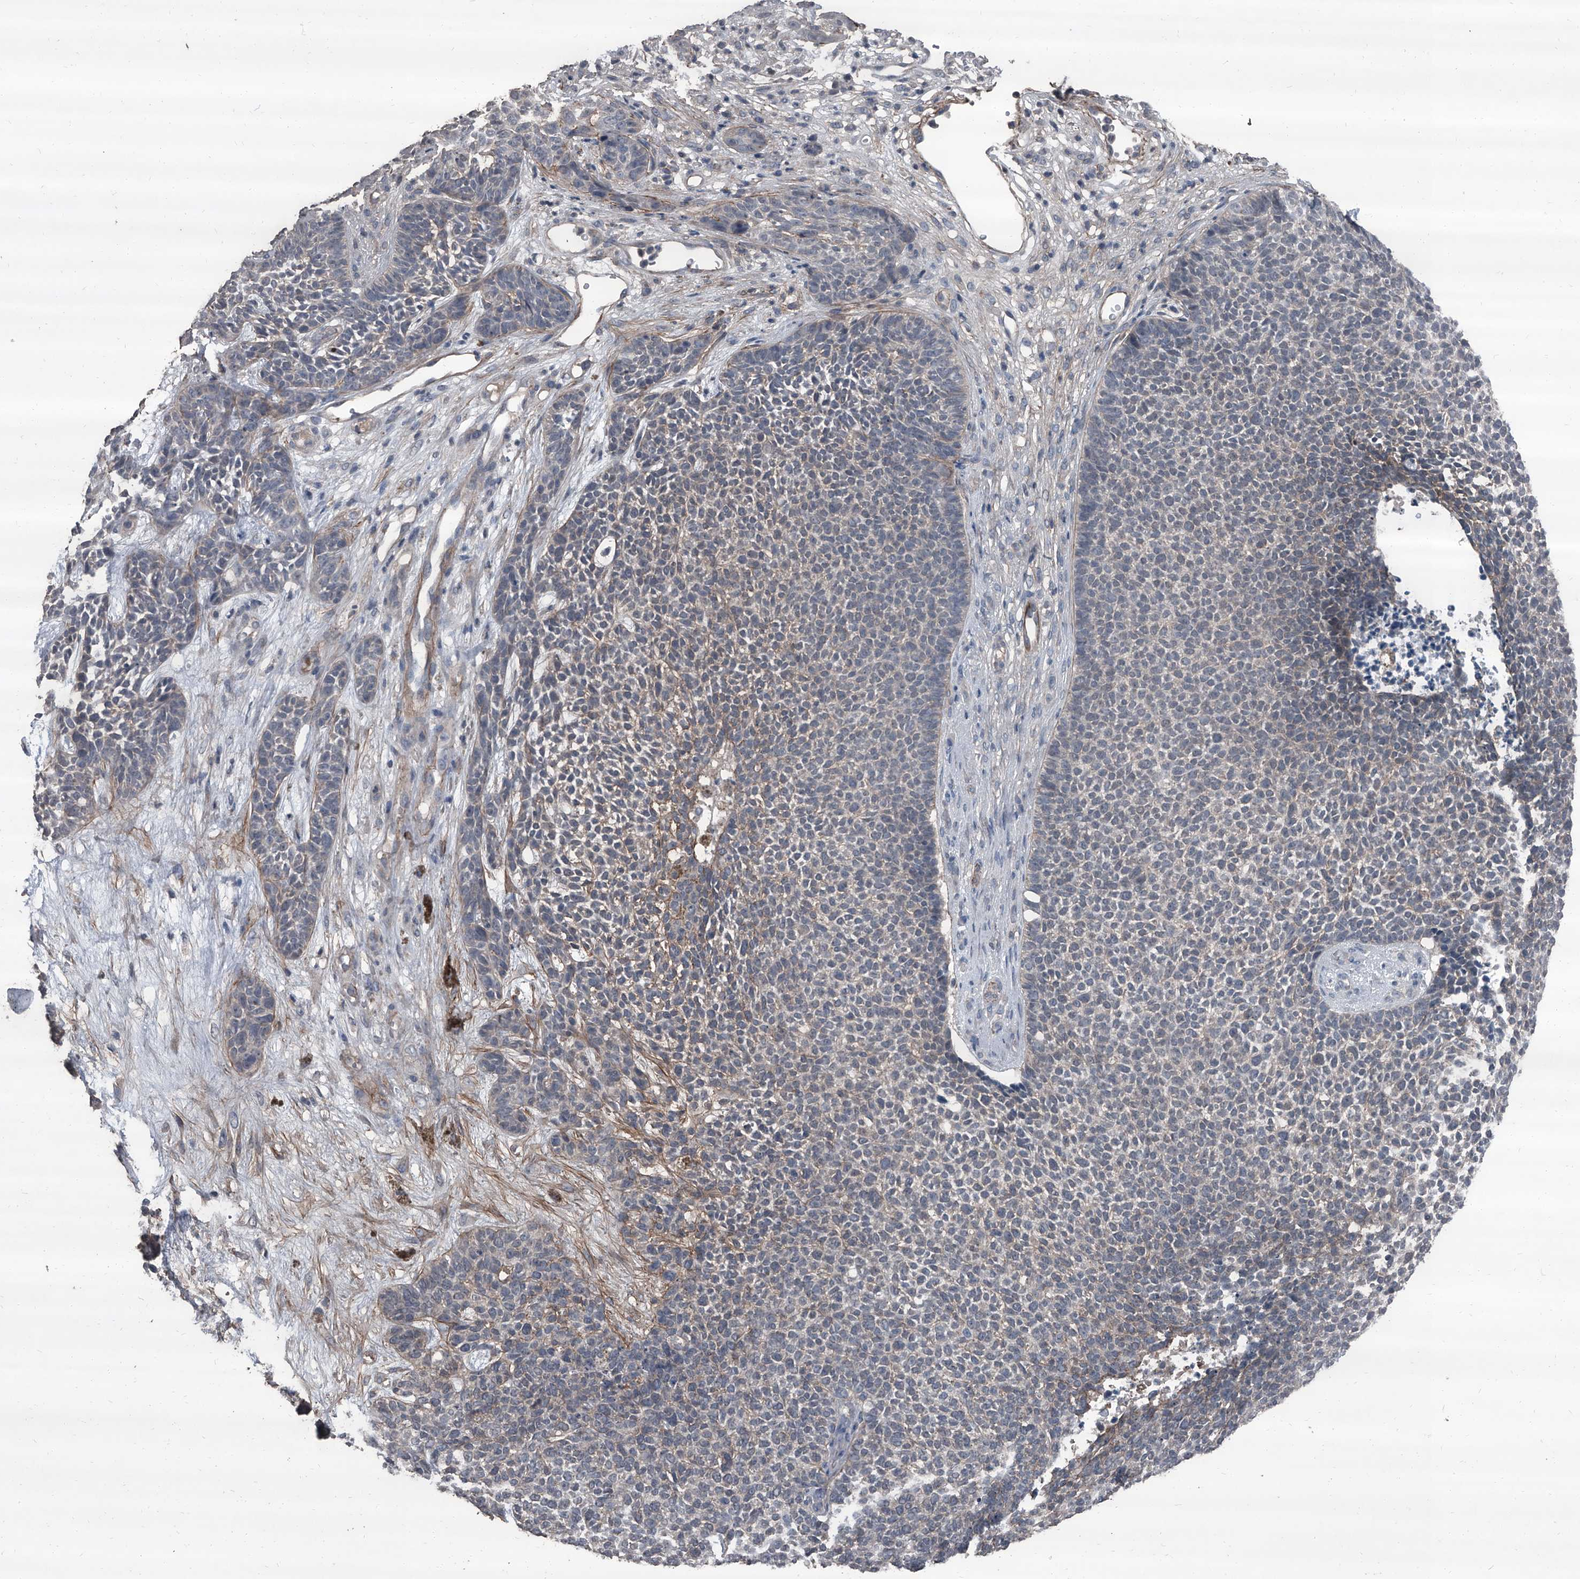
{"staining": {"intensity": "weak", "quantity": "<25%", "location": "cytoplasmic/membranous"}, "tissue": "skin cancer", "cell_type": "Tumor cells", "image_type": "cancer", "snomed": [{"axis": "morphology", "description": "Basal cell carcinoma"}, {"axis": "topography", "description": "Skin"}], "caption": "Immunohistochemical staining of human basal cell carcinoma (skin) reveals no significant expression in tumor cells.", "gene": "OARD1", "patient": {"sex": "female", "age": 84}}